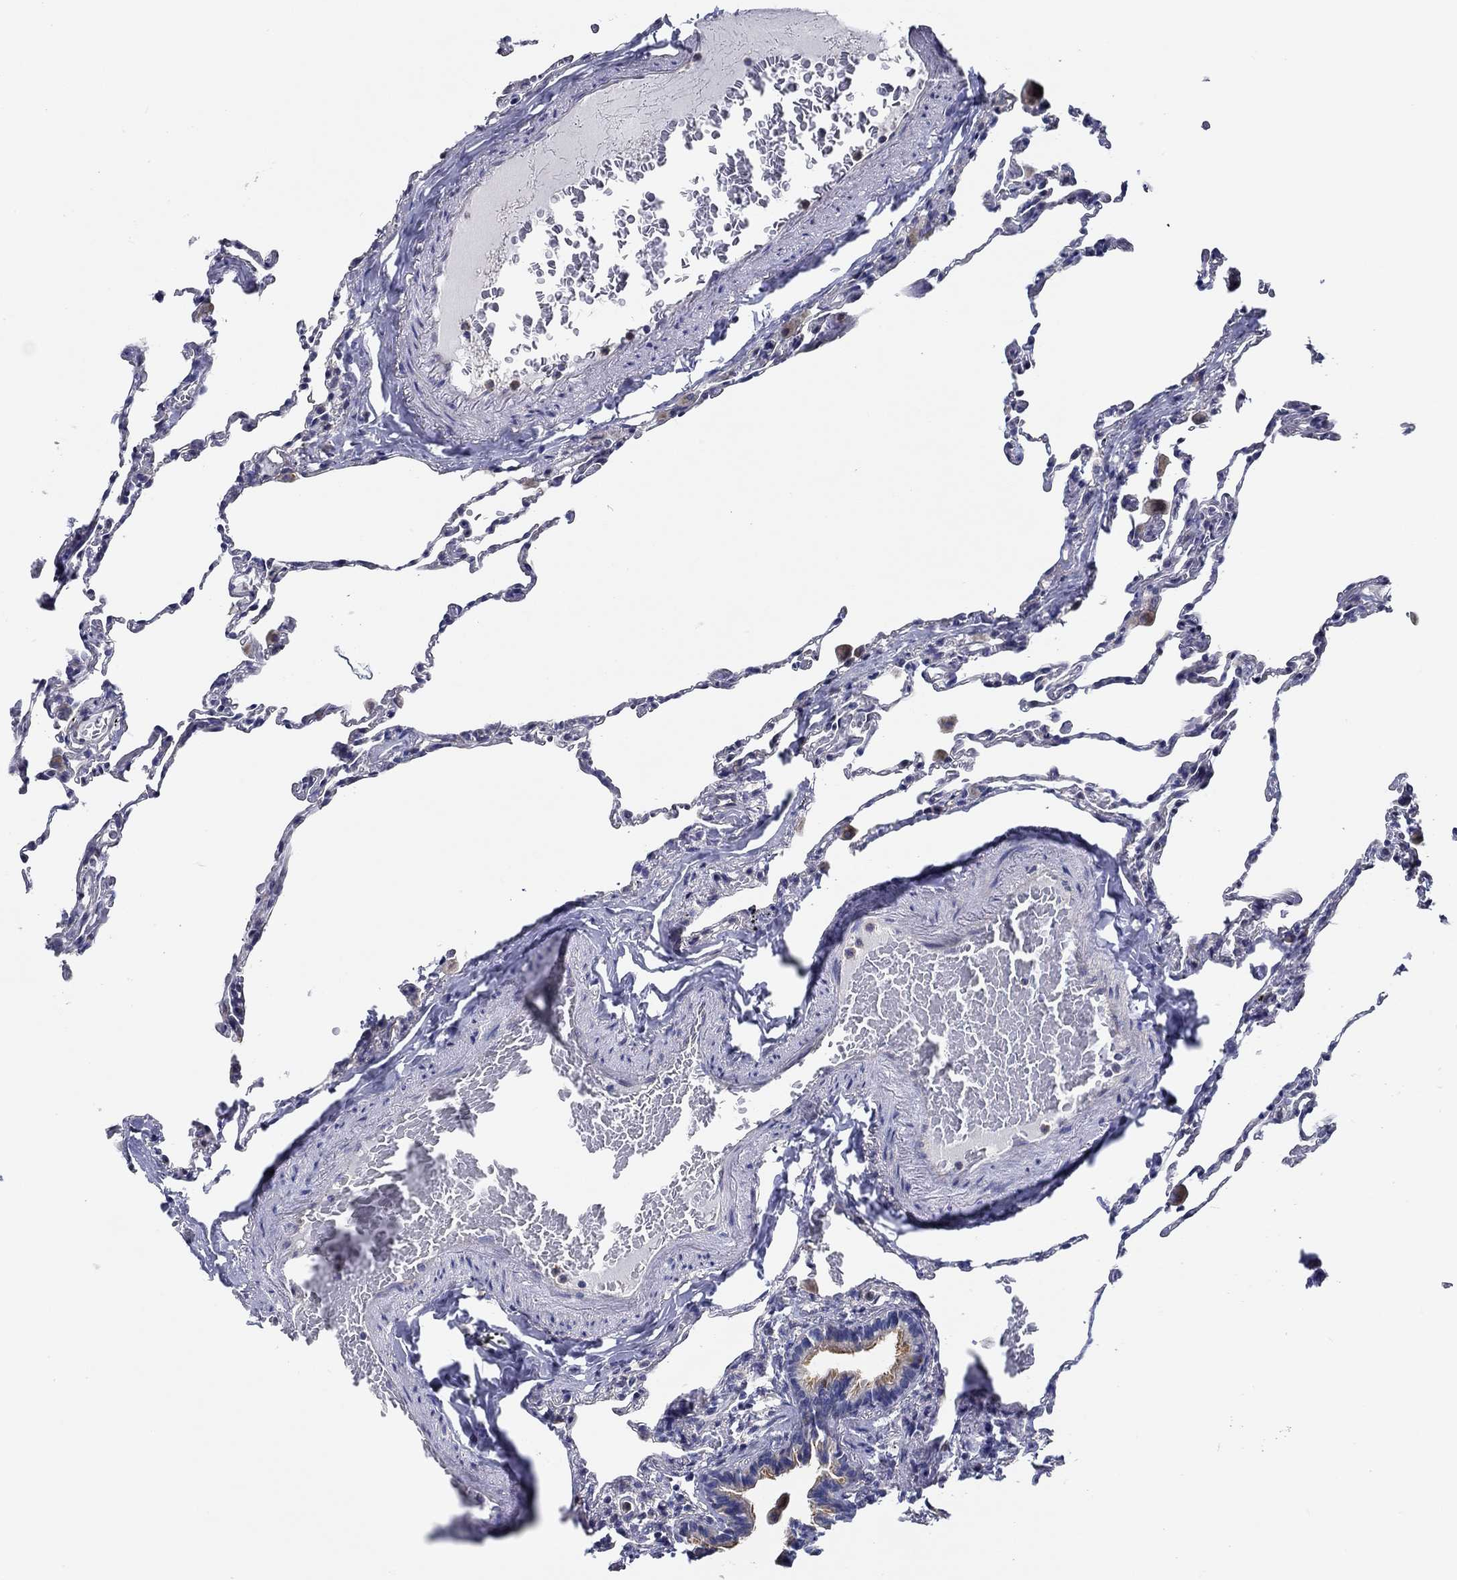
{"staining": {"intensity": "negative", "quantity": "none", "location": "none"}, "tissue": "lung", "cell_type": "Alveolar cells", "image_type": "normal", "snomed": [{"axis": "morphology", "description": "Normal tissue, NOS"}, {"axis": "topography", "description": "Lung"}], "caption": "High power microscopy image of an immunohistochemistry (IHC) photomicrograph of normal lung, revealing no significant expression in alveolar cells.", "gene": "CFAP61", "patient": {"sex": "female", "age": 57}}